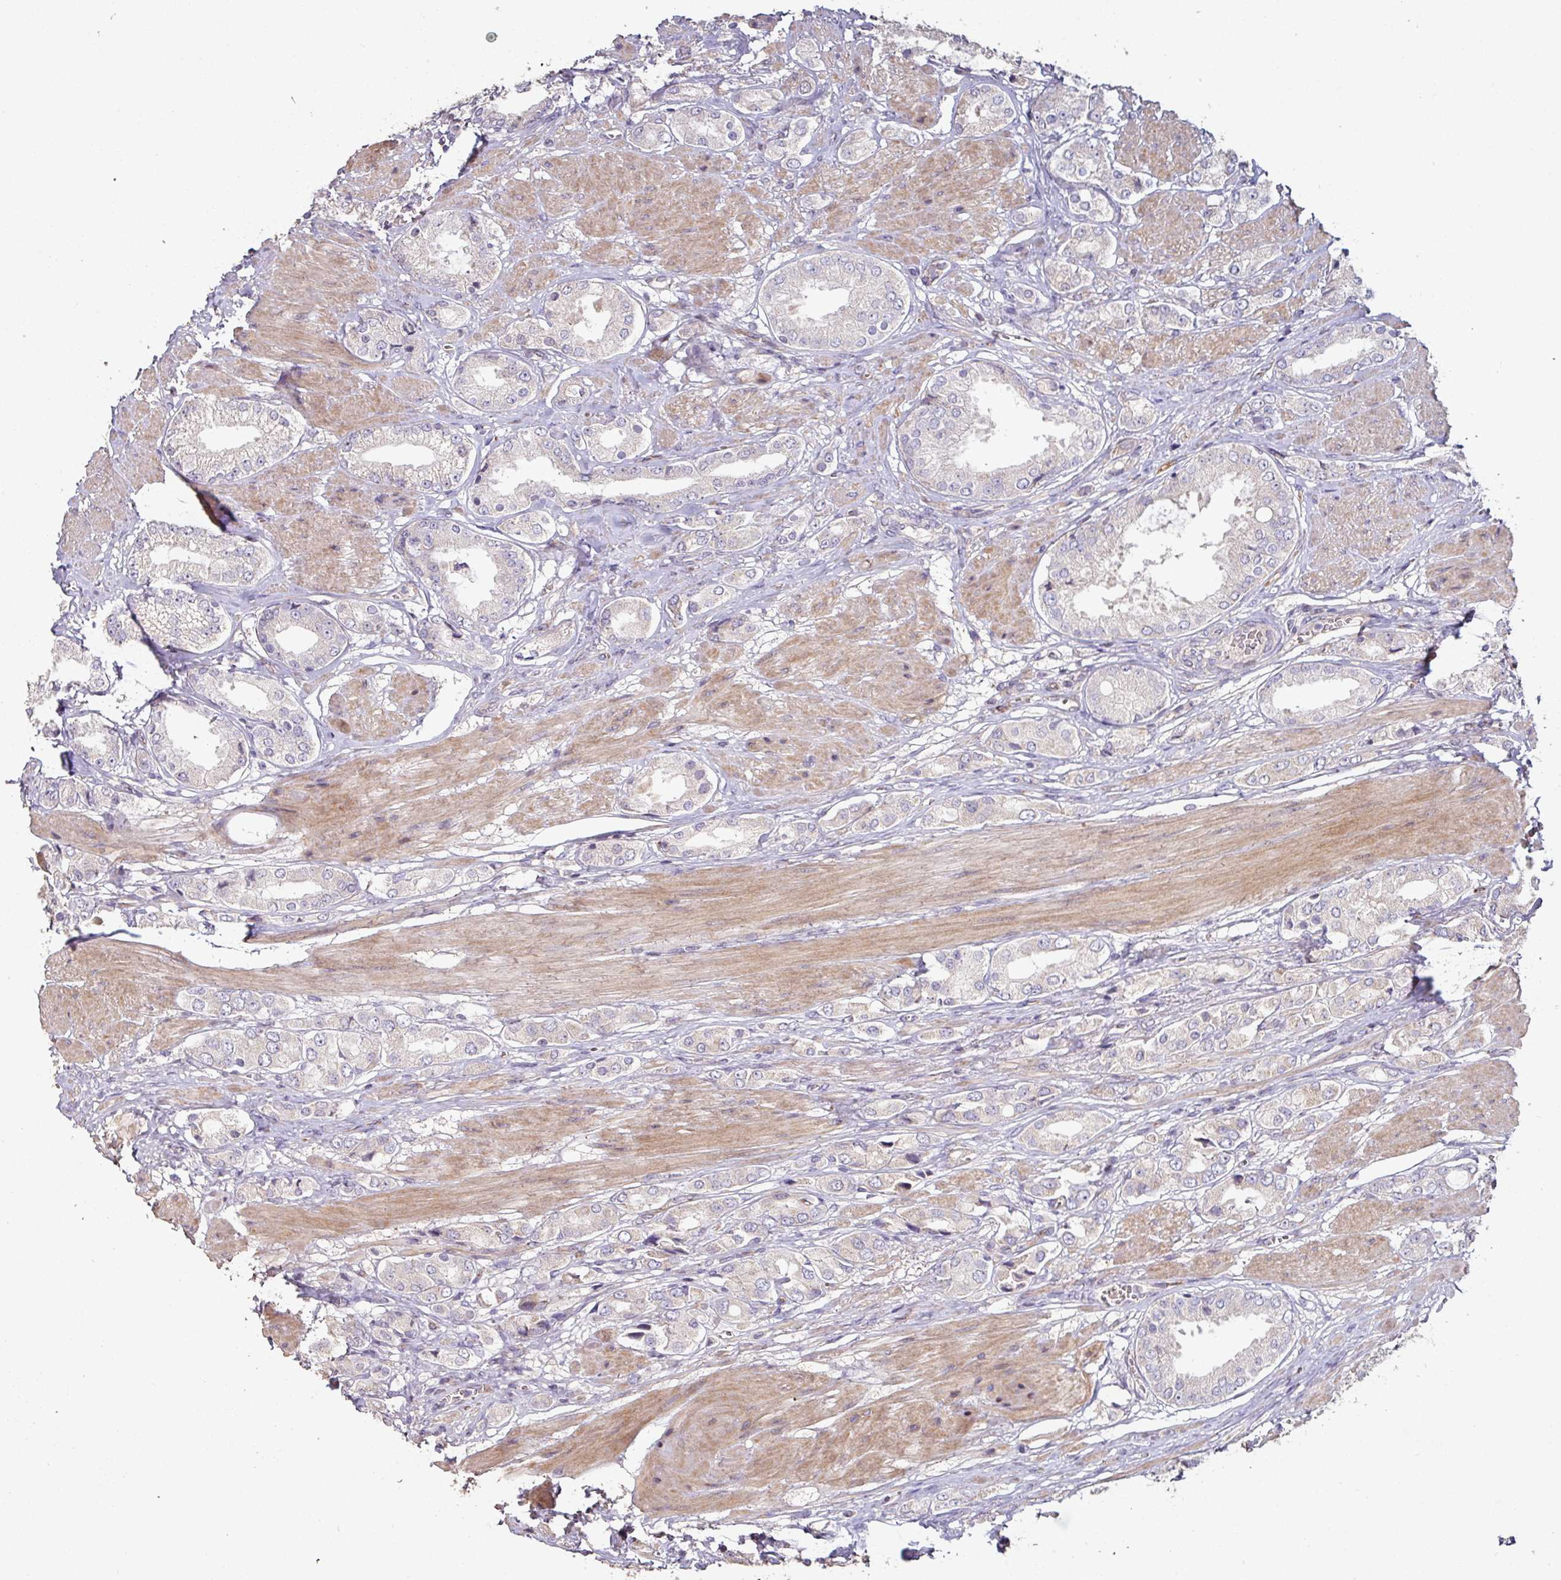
{"staining": {"intensity": "negative", "quantity": "none", "location": "none"}, "tissue": "prostate cancer", "cell_type": "Tumor cells", "image_type": "cancer", "snomed": [{"axis": "morphology", "description": "Adenocarcinoma, High grade"}, {"axis": "topography", "description": "Prostate and seminal vesicle, NOS"}], "caption": "Image shows no significant protein positivity in tumor cells of prostate high-grade adenocarcinoma.", "gene": "RPL23A", "patient": {"sex": "male", "age": 64}}